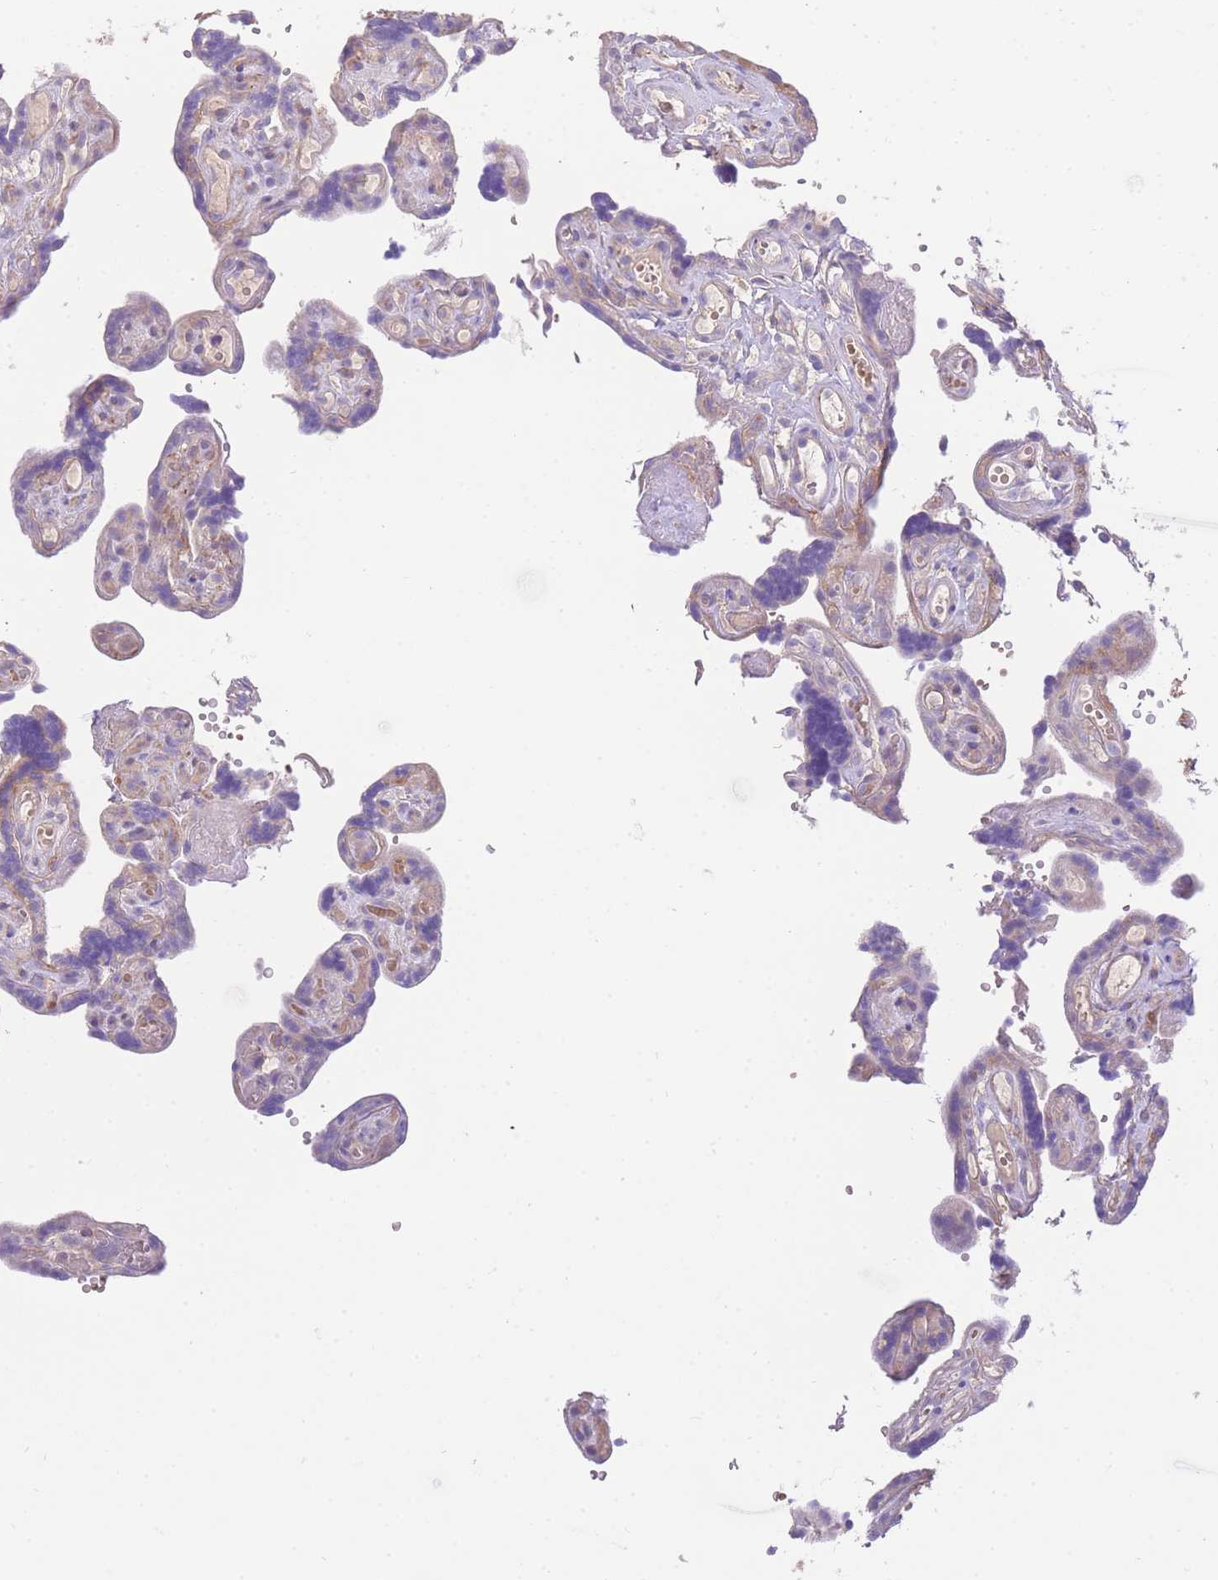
{"staining": {"intensity": "moderate", "quantity": ">75%", "location": "cytoplasmic/membranous"}, "tissue": "placenta", "cell_type": "Decidual cells", "image_type": "normal", "snomed": [{"axis": "morphology", "description": "Normal tissue, NOS"}, {"axis": "topography", "description": "Placenta"}], "caption": "A brown stain shows moderate cytoplasmic/membranous expression of a protein in decidual cells of unremarkable placenta. Nuclei are stained in blue.", "gene": "INSYN2B", "patient": {"sex": "female", "age": 30}}